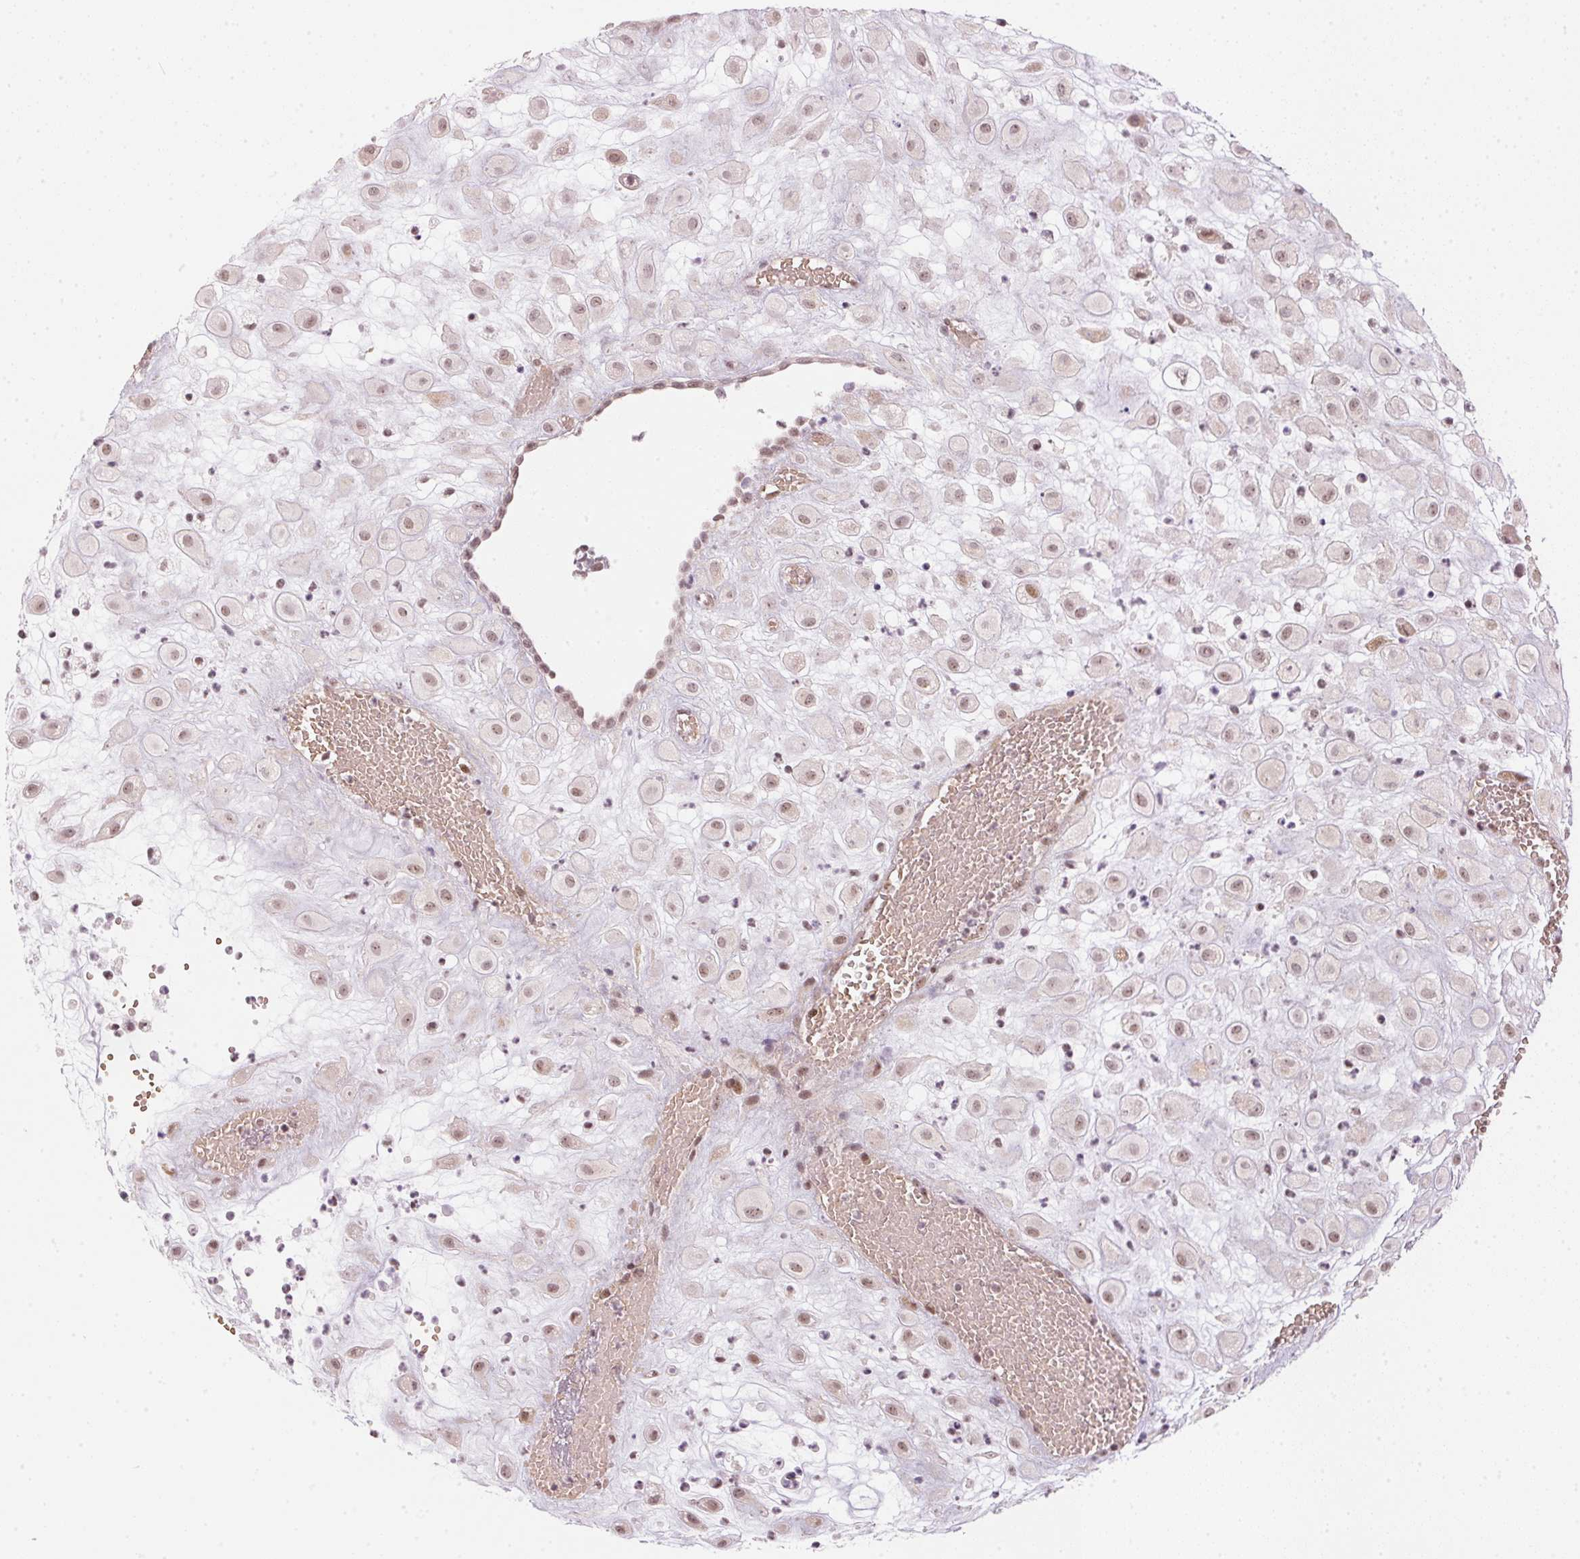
{"staining": {"intensity": "weak", "quantity": ">75%", "location": "nuclear"}, "tissue": "placenta", "cell_type": "Decidual cells", "image_type": "normal", "snomed": [{"axis": "morphology", "description": "Normal tissue, NOS"}, {"axis": "topography", "description": "Placenta"}], "caption": "Immunohistochemistry (IHC) micrograph of unremarkable placenta: placenta stained using immunohistochemistry displays low levels of weak protein expression localized specifically in the nuclear of decidual cells, appearing as a nuclear brown color.", "gene": "KAT6A", "patient": {"sex": "female", "age": 24}}